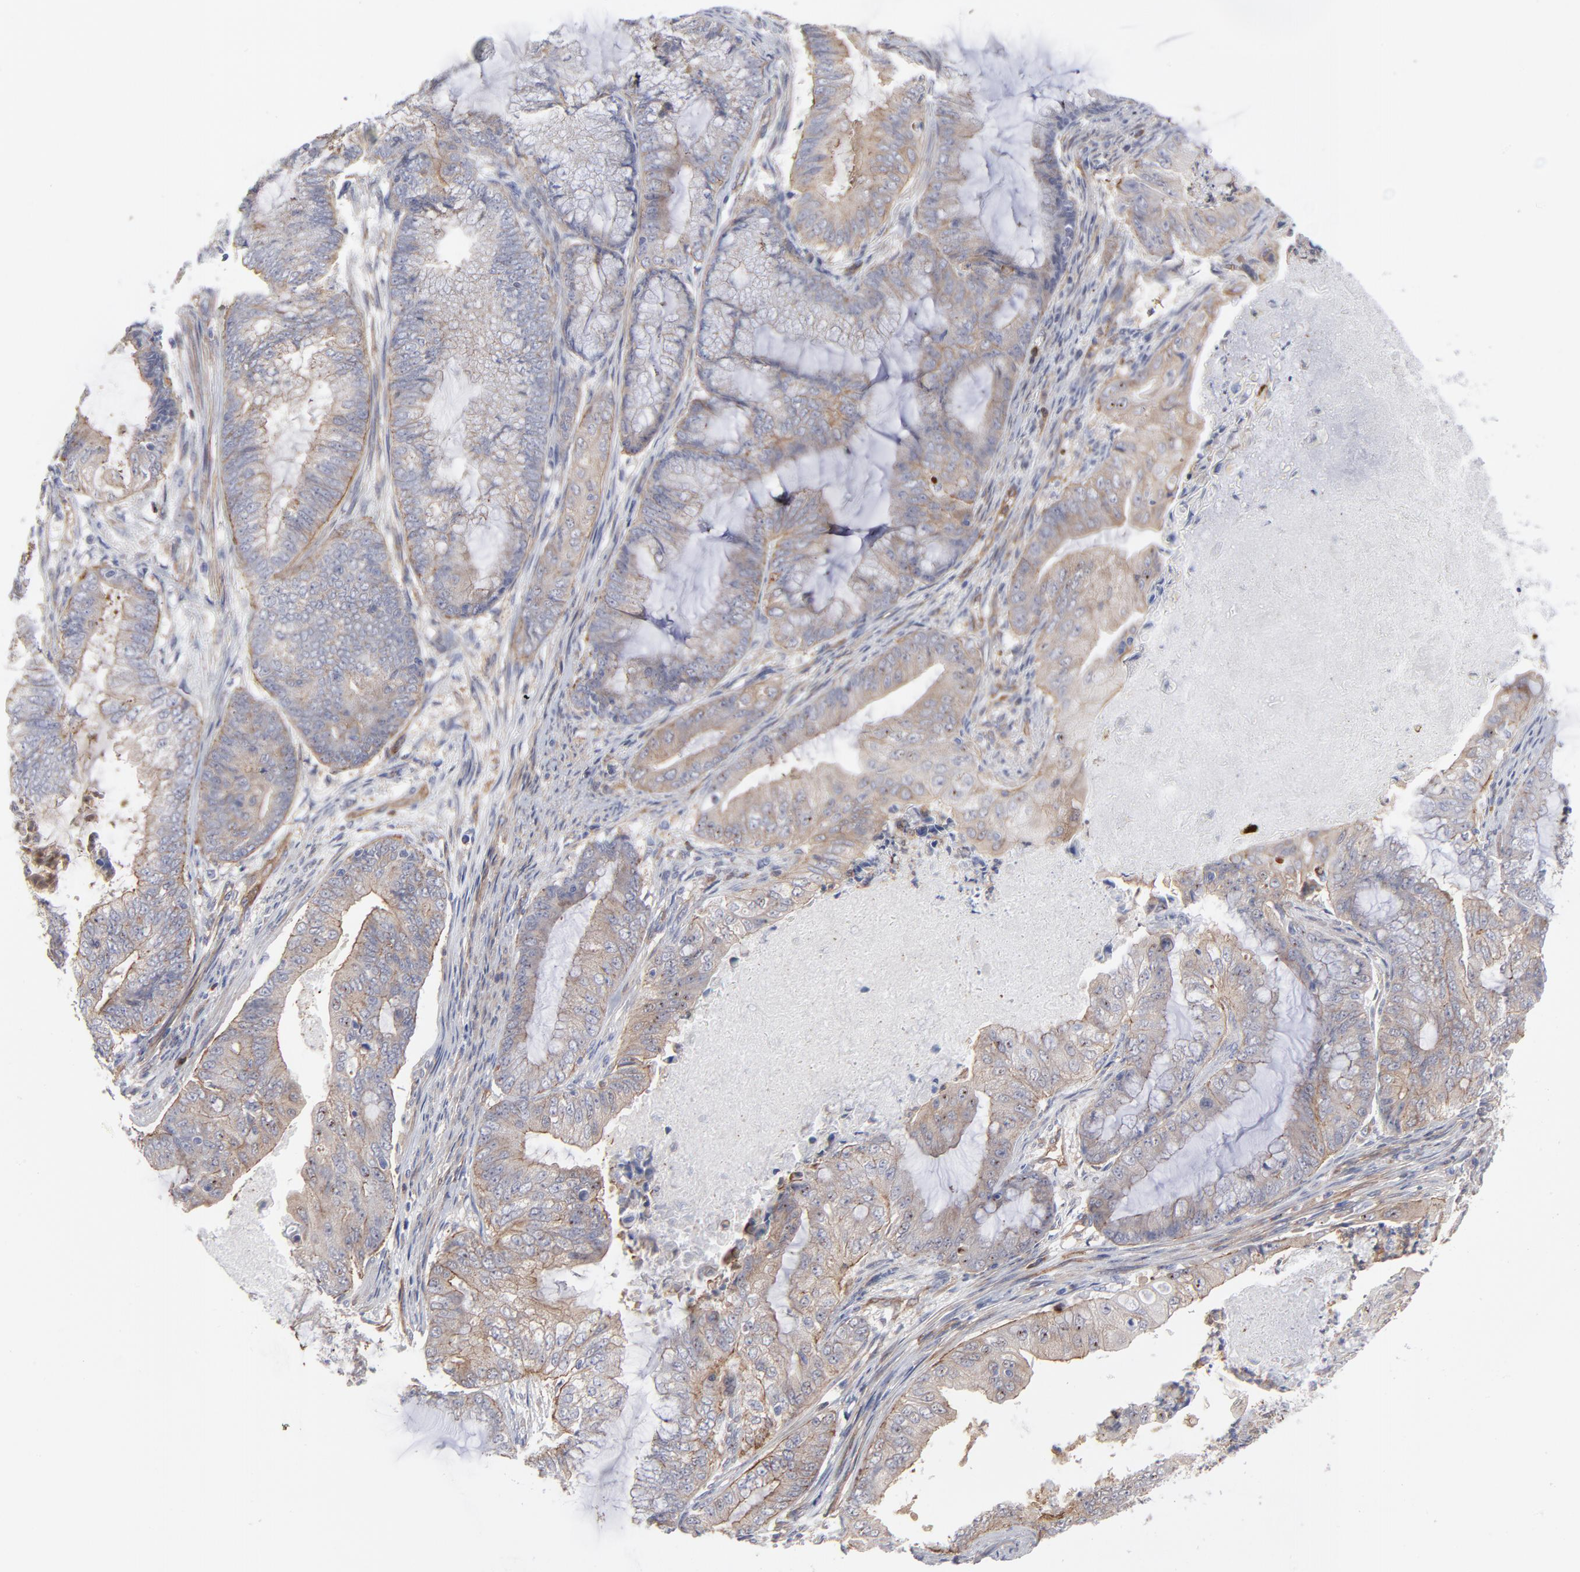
{"staining": {"intensity": "weak", "quantity": ">75%", "location": "cytoplasmic/membranous"}, "tissue": "endometrial cancer", "cell_type": "Tumor cells", "image_type": "cancer", "snomed": [{"axis": "morphology", "description": "Adenocarcinoma, NOS"}, {"axis": "topography", "description": "Endometrium"}], "caption": "Adenocarcinoma (endometrial) was stained to show a protein in brown. There is low levels of weak cytoplasmic/membranous expression in about >75% of tumor cells.", "gene": "PXN", "patient": {"sex": "female", "age": 63}}